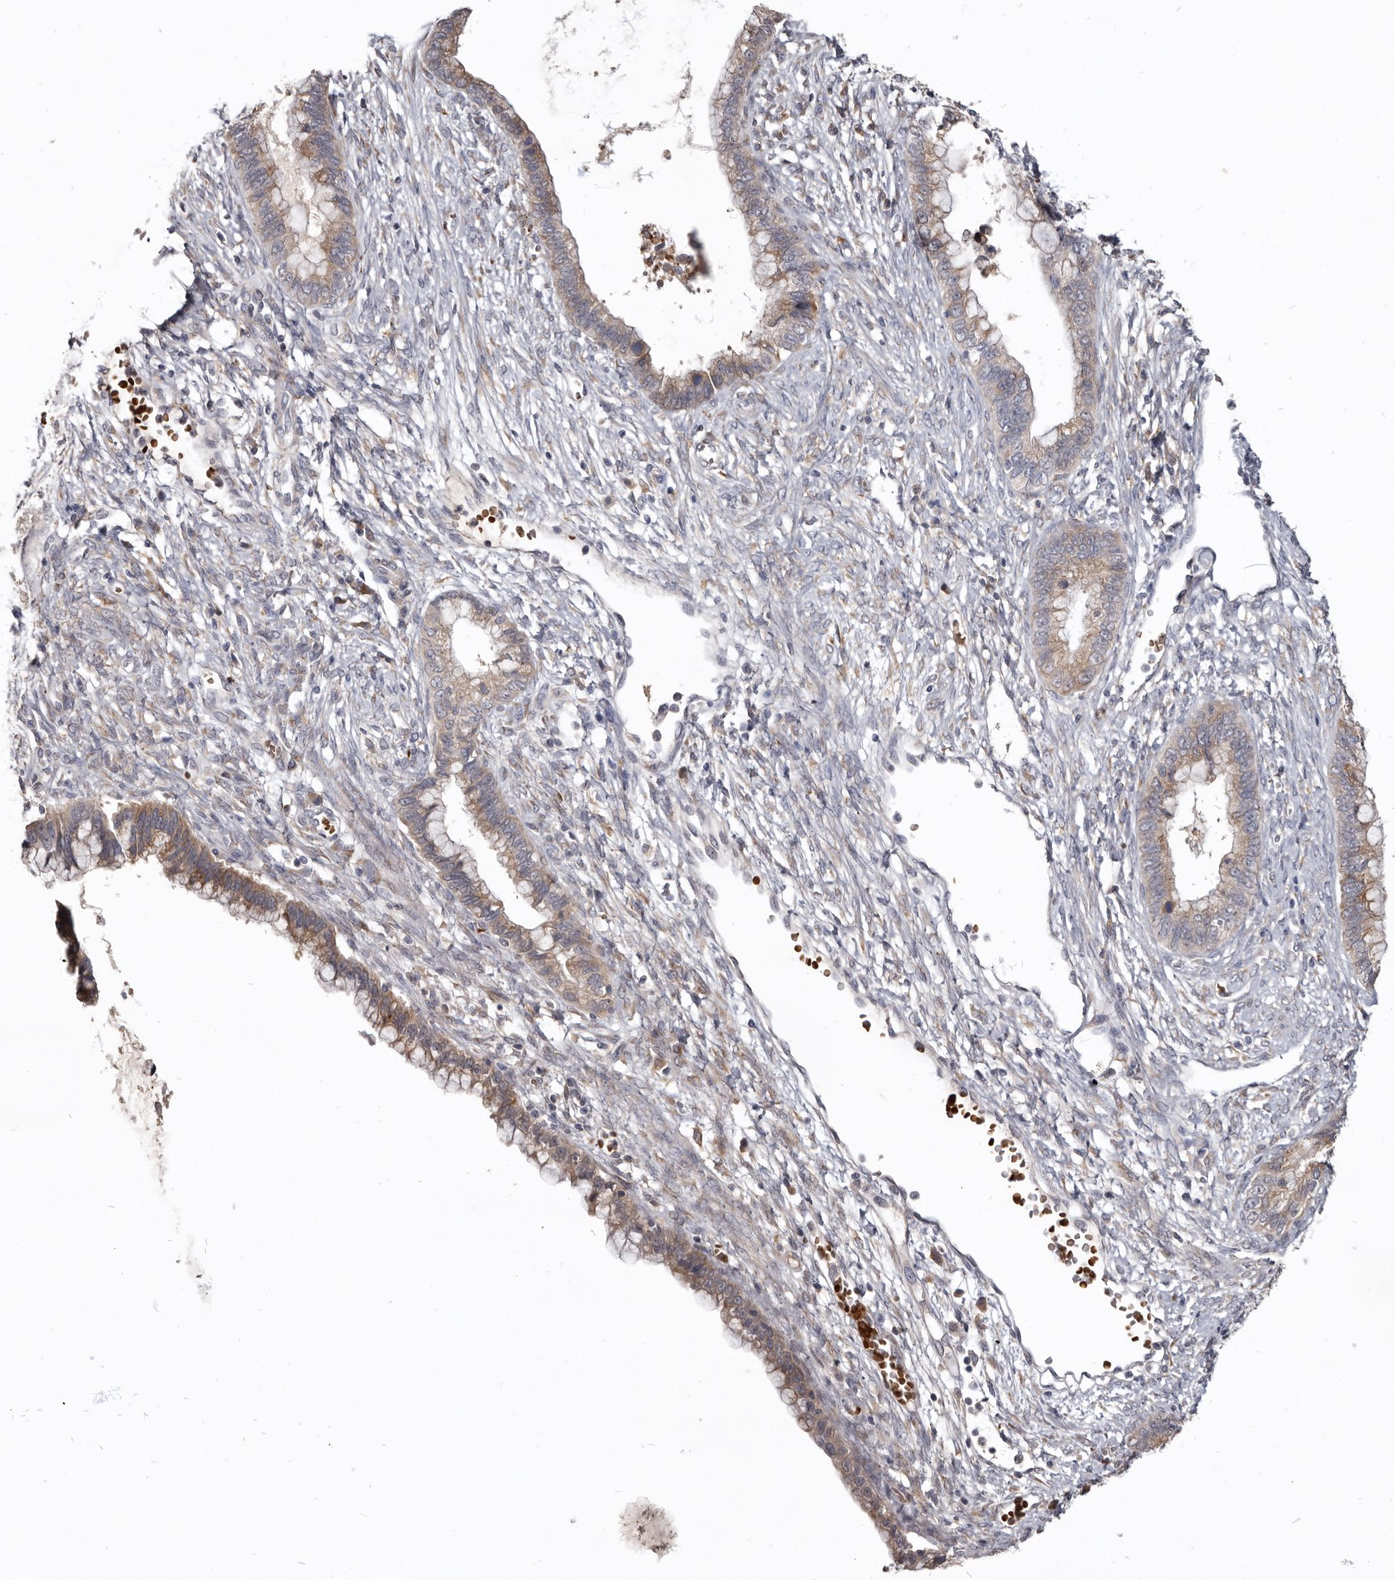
{"staining": {"intensity": "moderate", "quantity": ">75%", "location": "cytoplasmic/membranous"}, "tissue": "cervical cancer", "cell_type": "Tumor cells", "image_type": "cancer", "snomed": [{"axis": "morphology", "description": "Adenocarcinoma, NOS"}, {"axis": "topography", "description": "Cervix"}], "caption": "Human cervical cancer (adenocarcinoma) stained for a protein (brown) reveals moderate cytoplasmic/membranous positive positivity in about >75% of tumor cells.", "gene": "NENF", "patient": {"sex": "female", "age": 44}}